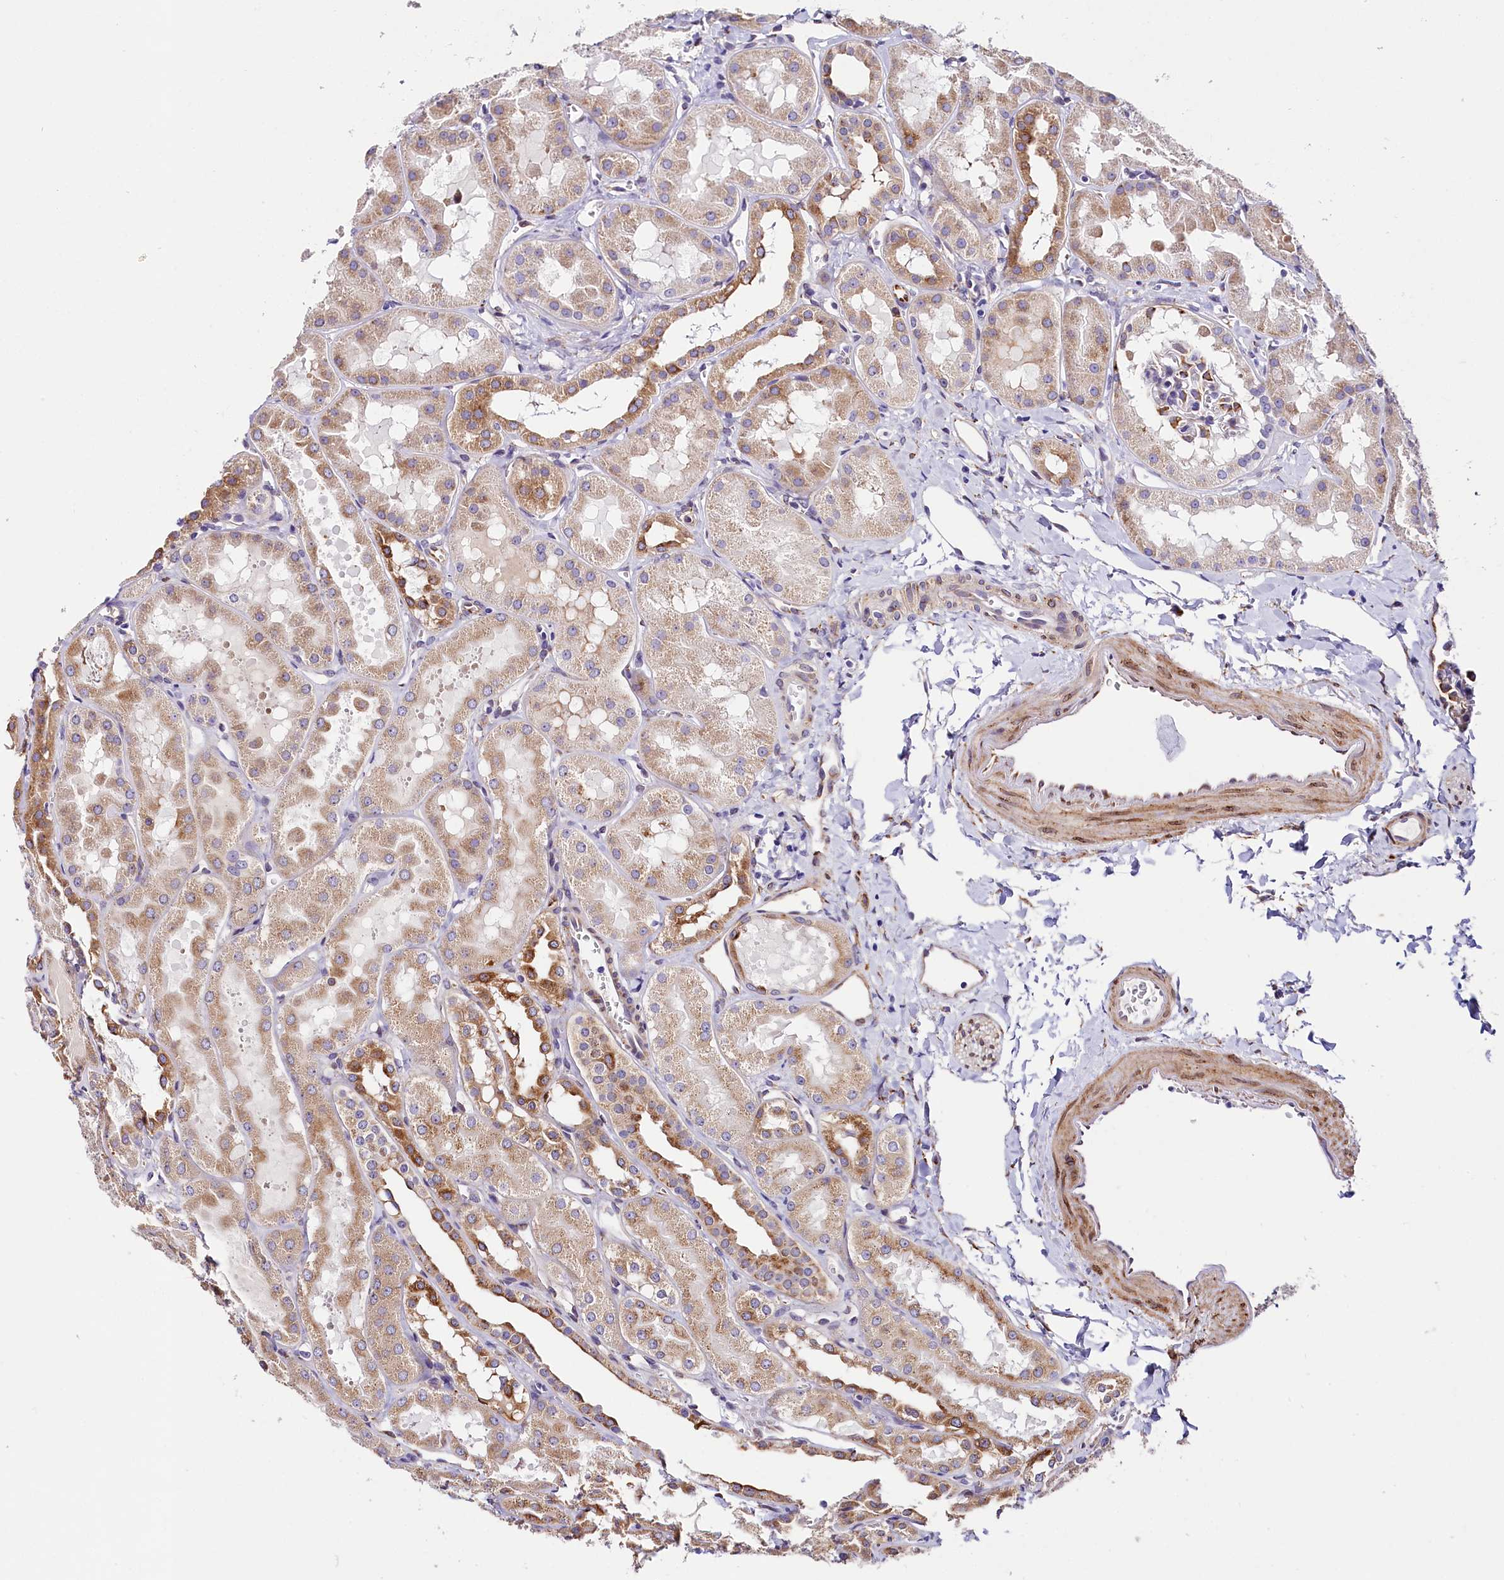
{"staining": {"intensity": "moderate", "quantity": "25%-75%", "location": "cytoplasmic/membranous"}, "tissue": "kidney", "cell_type": "Cells in glomeruli", "image_type": "normal", "snomed": [{"axis": "morphology", "description": "Normal tissue, NOS"}, {"axis": "topography", "description": "Kidney"}, {"axis": "topography", "description": "Urinary bladder"}], "caption": "An IHC micrograph of normal tissue is shown. Protein staining in brown shows moderate cytoplasmic/membranous positivity in kidney within cells in glomeruli.", "gene": "ITGA1", "patient": {"sex": "male", "age": 16}}